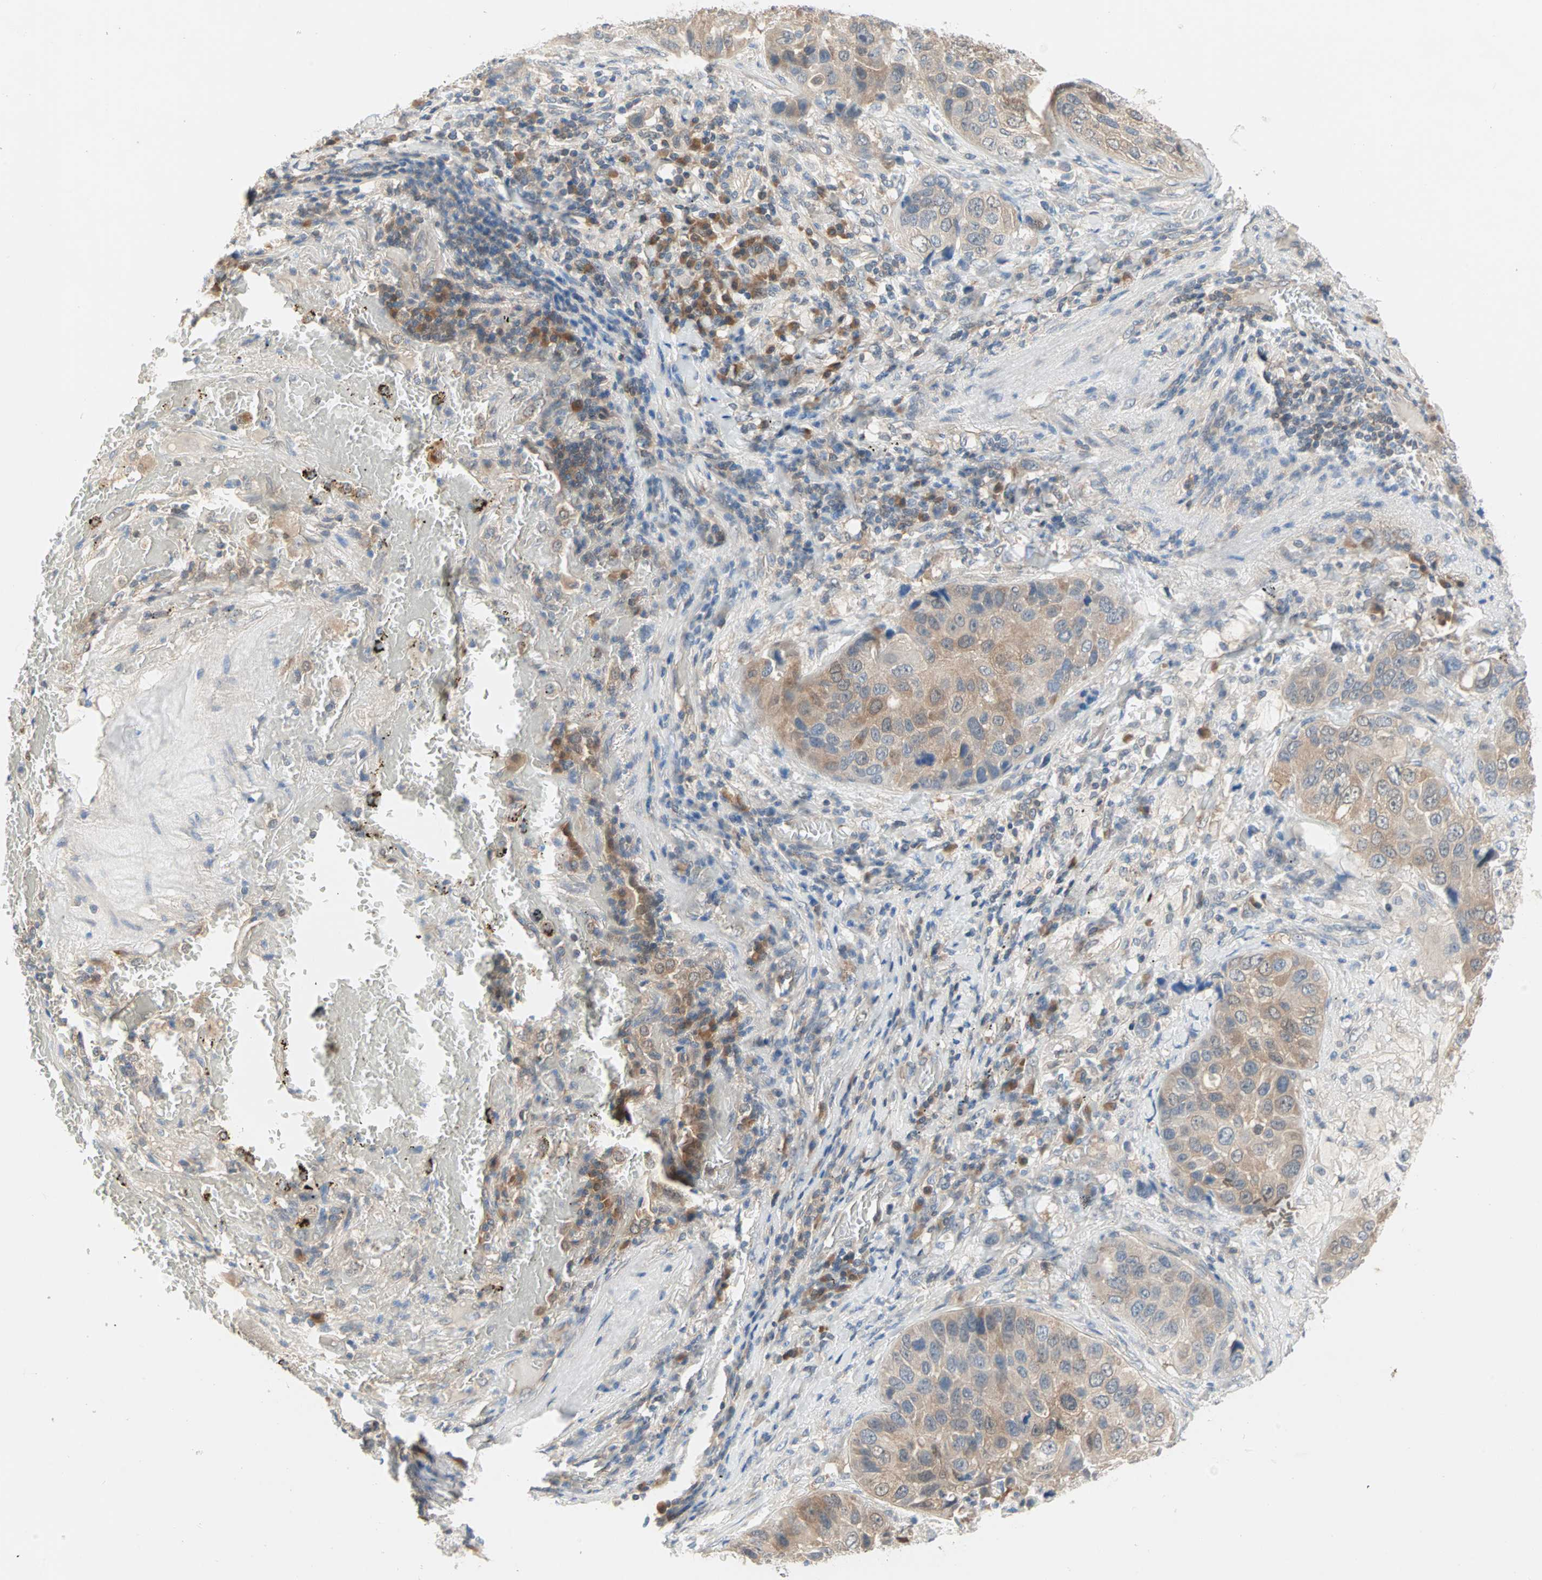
{"staining": {"intensity": "weak", "quantity": ">75%", "location": "cytoplasmic/membranous"}, "tissue": "lung cancer", "cell_type": "Tumor cells", "image_type": "cancer", "snomed": [{"axis": "morphology", "description": "Squamous cell carcinoma, NOS"}, {"axis": "topography", "description": "Lung"}], "caption": "The image exhibits a brown stain indicating the presence of a protein in the cytoplasmic/membranous of tumor cells in lung cancer. The staining was performed using DAB to visualize the protein expression in brown, while the nuclei were stained in blue with hematoxylin (Magnification: 20x).", "gene": "MPI", "patient": {"sex": "male", "age": 57}}